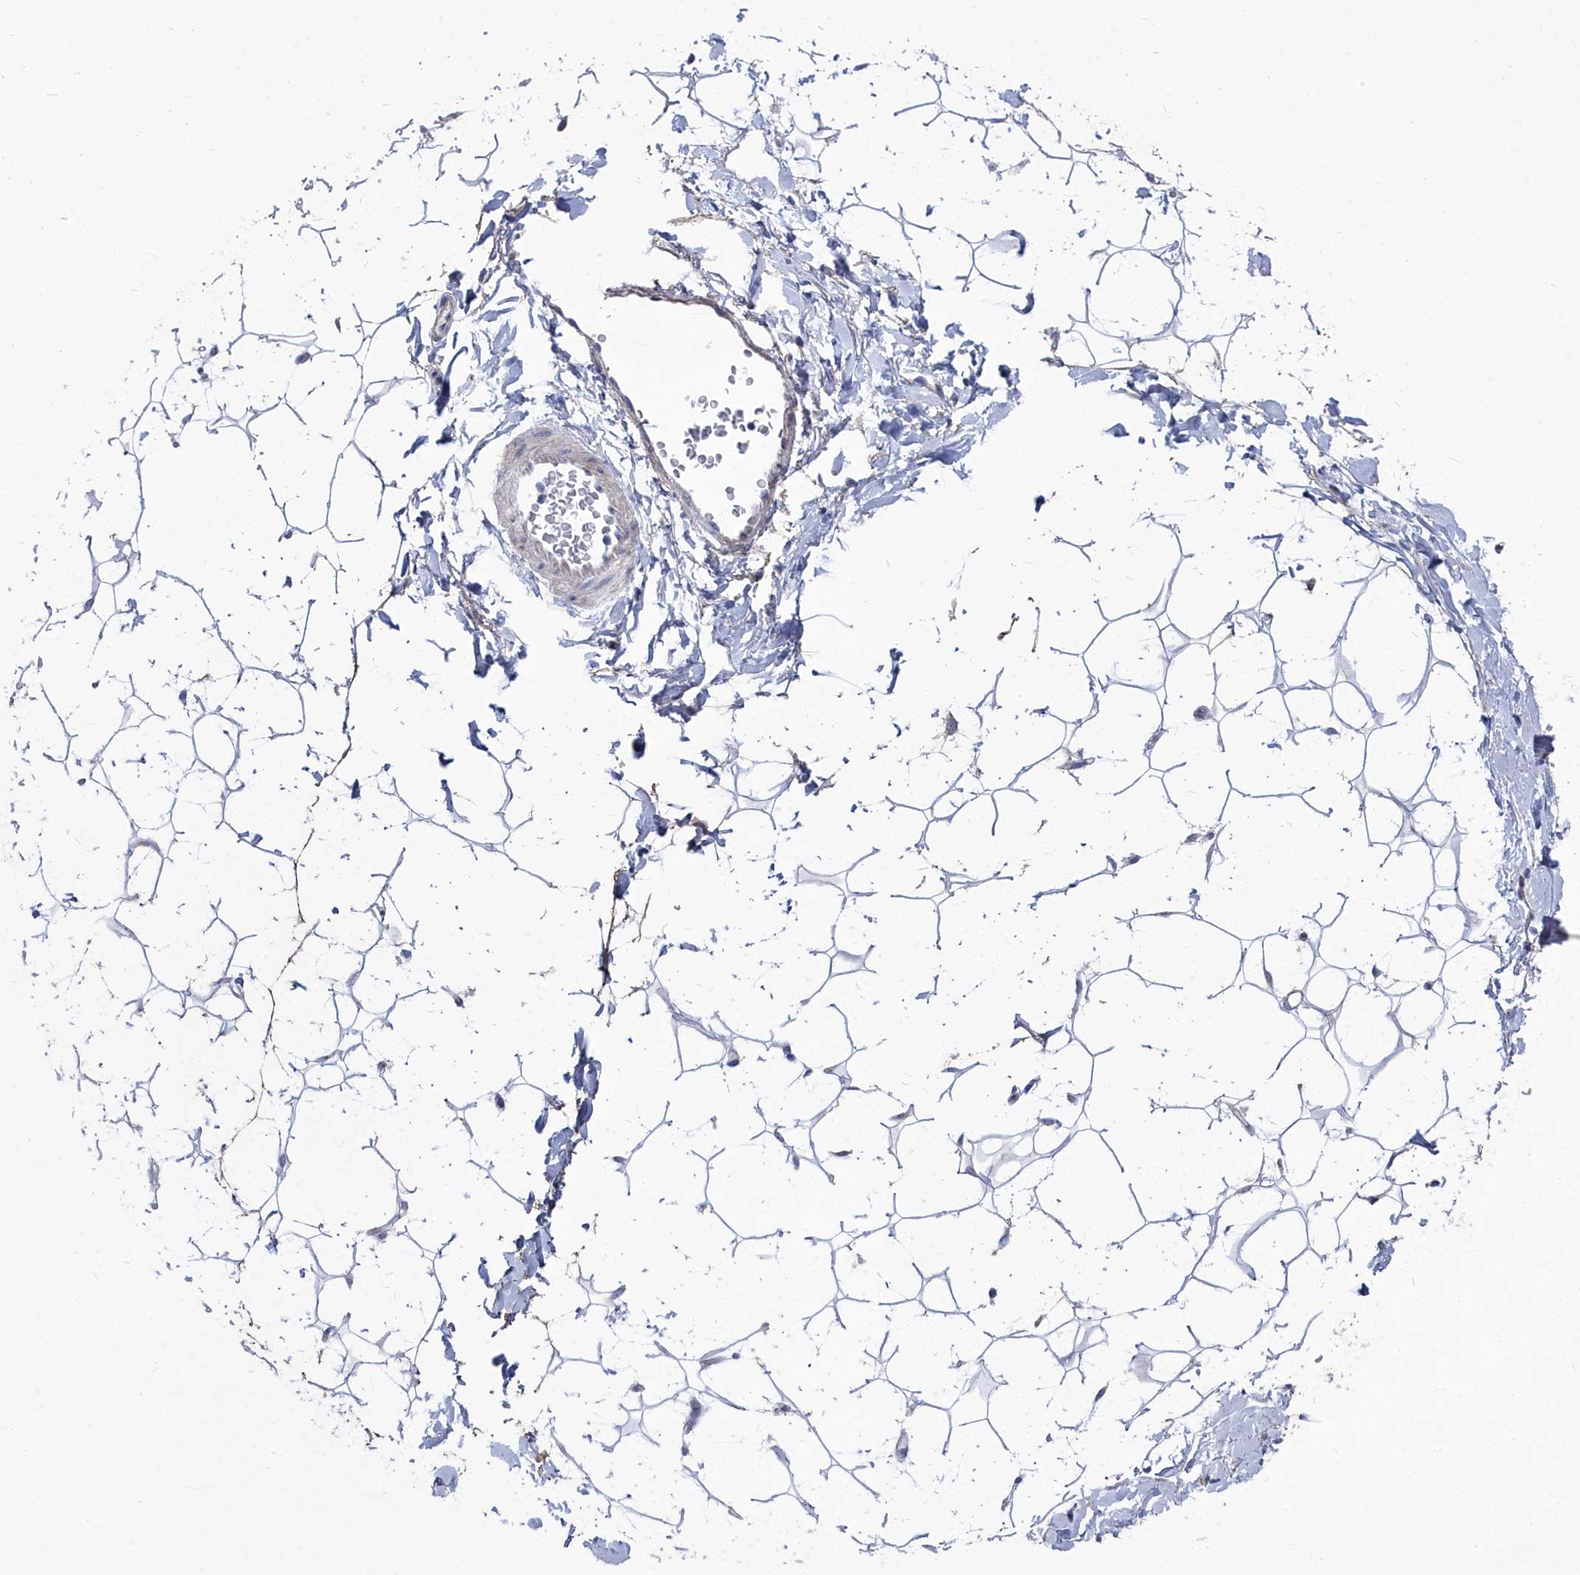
{"staining": {"intensity": "negative", "quantity": "none", "location": "none"}, "tissue": "adipose tissue", "cell_type": "Adipocytes", "image_type": "normal", "snomed": [{"axis": "morphology", "description": "Normal tissue, NOS"}, {"axis": "topography", "description": "Breast"}], "caption": "The histopathology image demonstrates no staining of adipocytes in normal adipose tissue.", "gene": "SHISAL2A", "patient": {"sex": "female", "age": 26}}